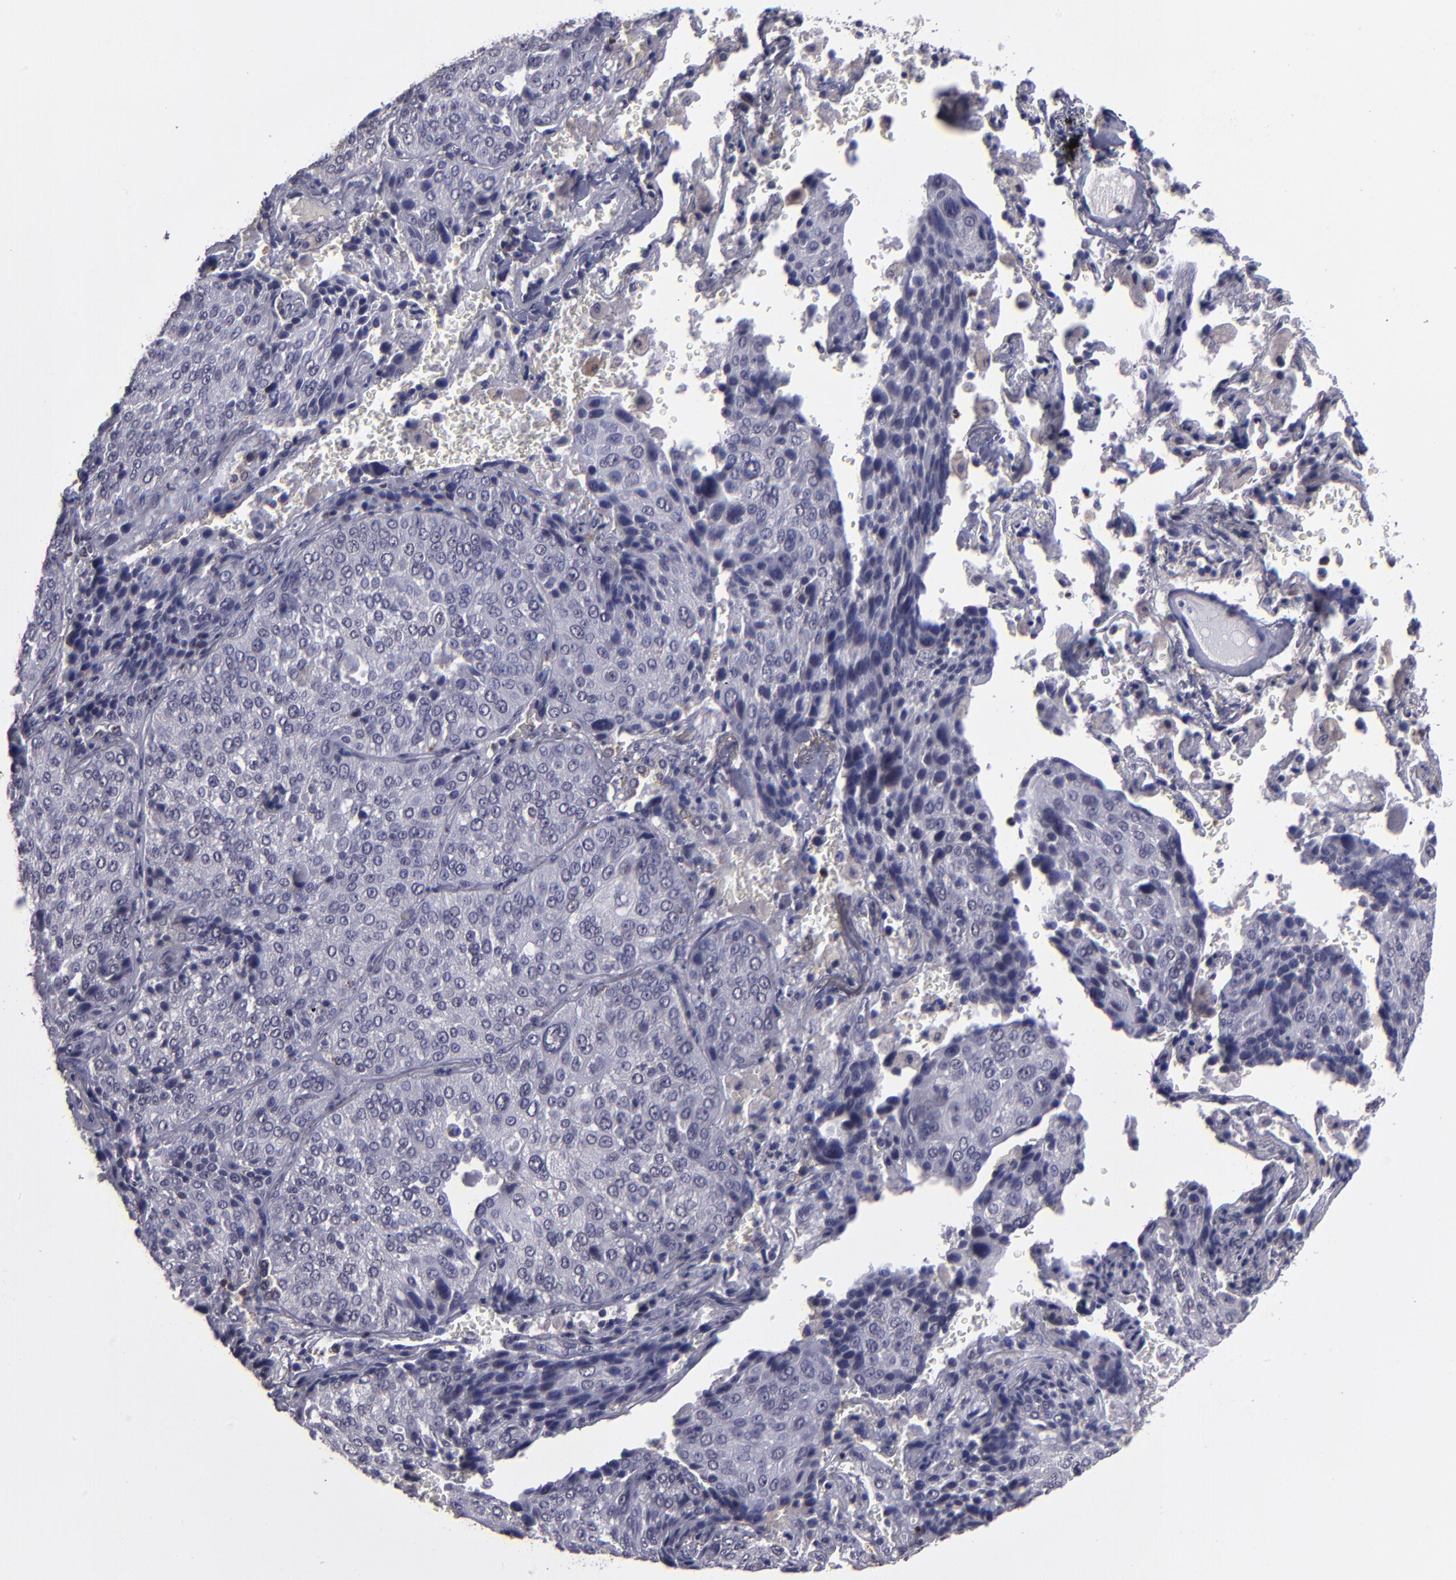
{"staining": {"intensity": "negative", "quantity": "none", "location": "none"}, "tissue": "lung cancer", "cell_type": "Tumor cells", "image_type": "cancer", "snomed": [{"axis": "morphology", "description": "Squamous cell carcinoma, NOS"}, {"axis": "topography", "description": "Lung"}], "caption": "DAB immunohistochemical staining of human squamous cell carcinoma (lung) shows no significant expression in tumor cells.", "gene": "CEBPE", "patient": {"sex": "male", "age": 54}}